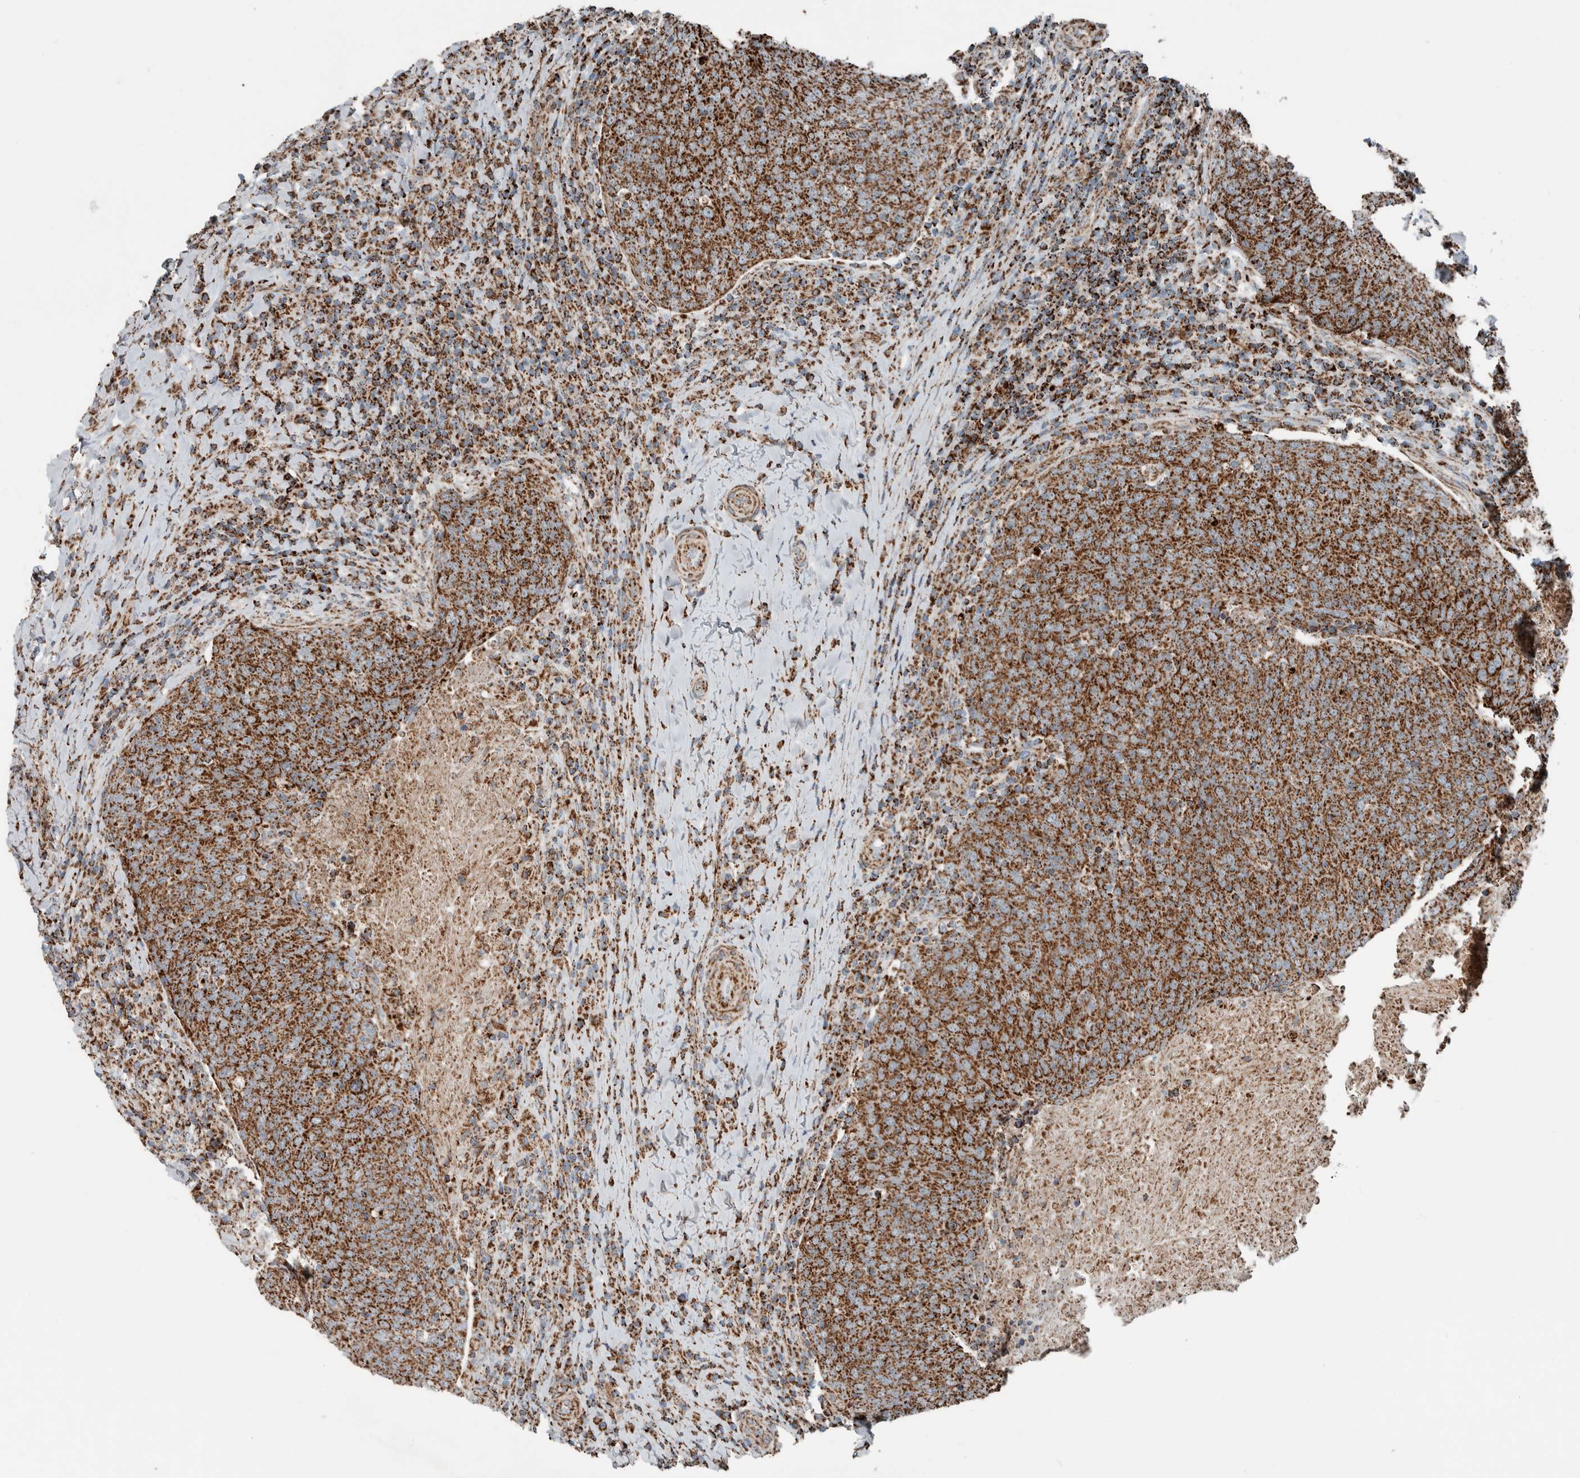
{"staining": {"intensity": "moderate", "quantity": ">75%", "location": "cytoplasmic/membranous"}, "tissue": "head and neck cancer", "cell_type": "Tumor cells", "image_type": "cancer", "snomed": [{"axis": "morphology", "description": "Squamous cell carcinoma, NOS"}, {"axis": "morphology", "description": "Squamous cell carcinoma, metastatic, NOS"}, {"axis": "topography", "description": "Lymph node"}, {"axis": "topography", "description": "Head-Neck"}], "caption": "Immunohistochemical staining of head and neck metastatic squamous cell carcinoma shows medium levels of moderate cytoplasmic/membranous positivity in approximately >75% of tumor cells.", "gene": "CNTROB", "patient": {"sex": "male", "age": 62}}